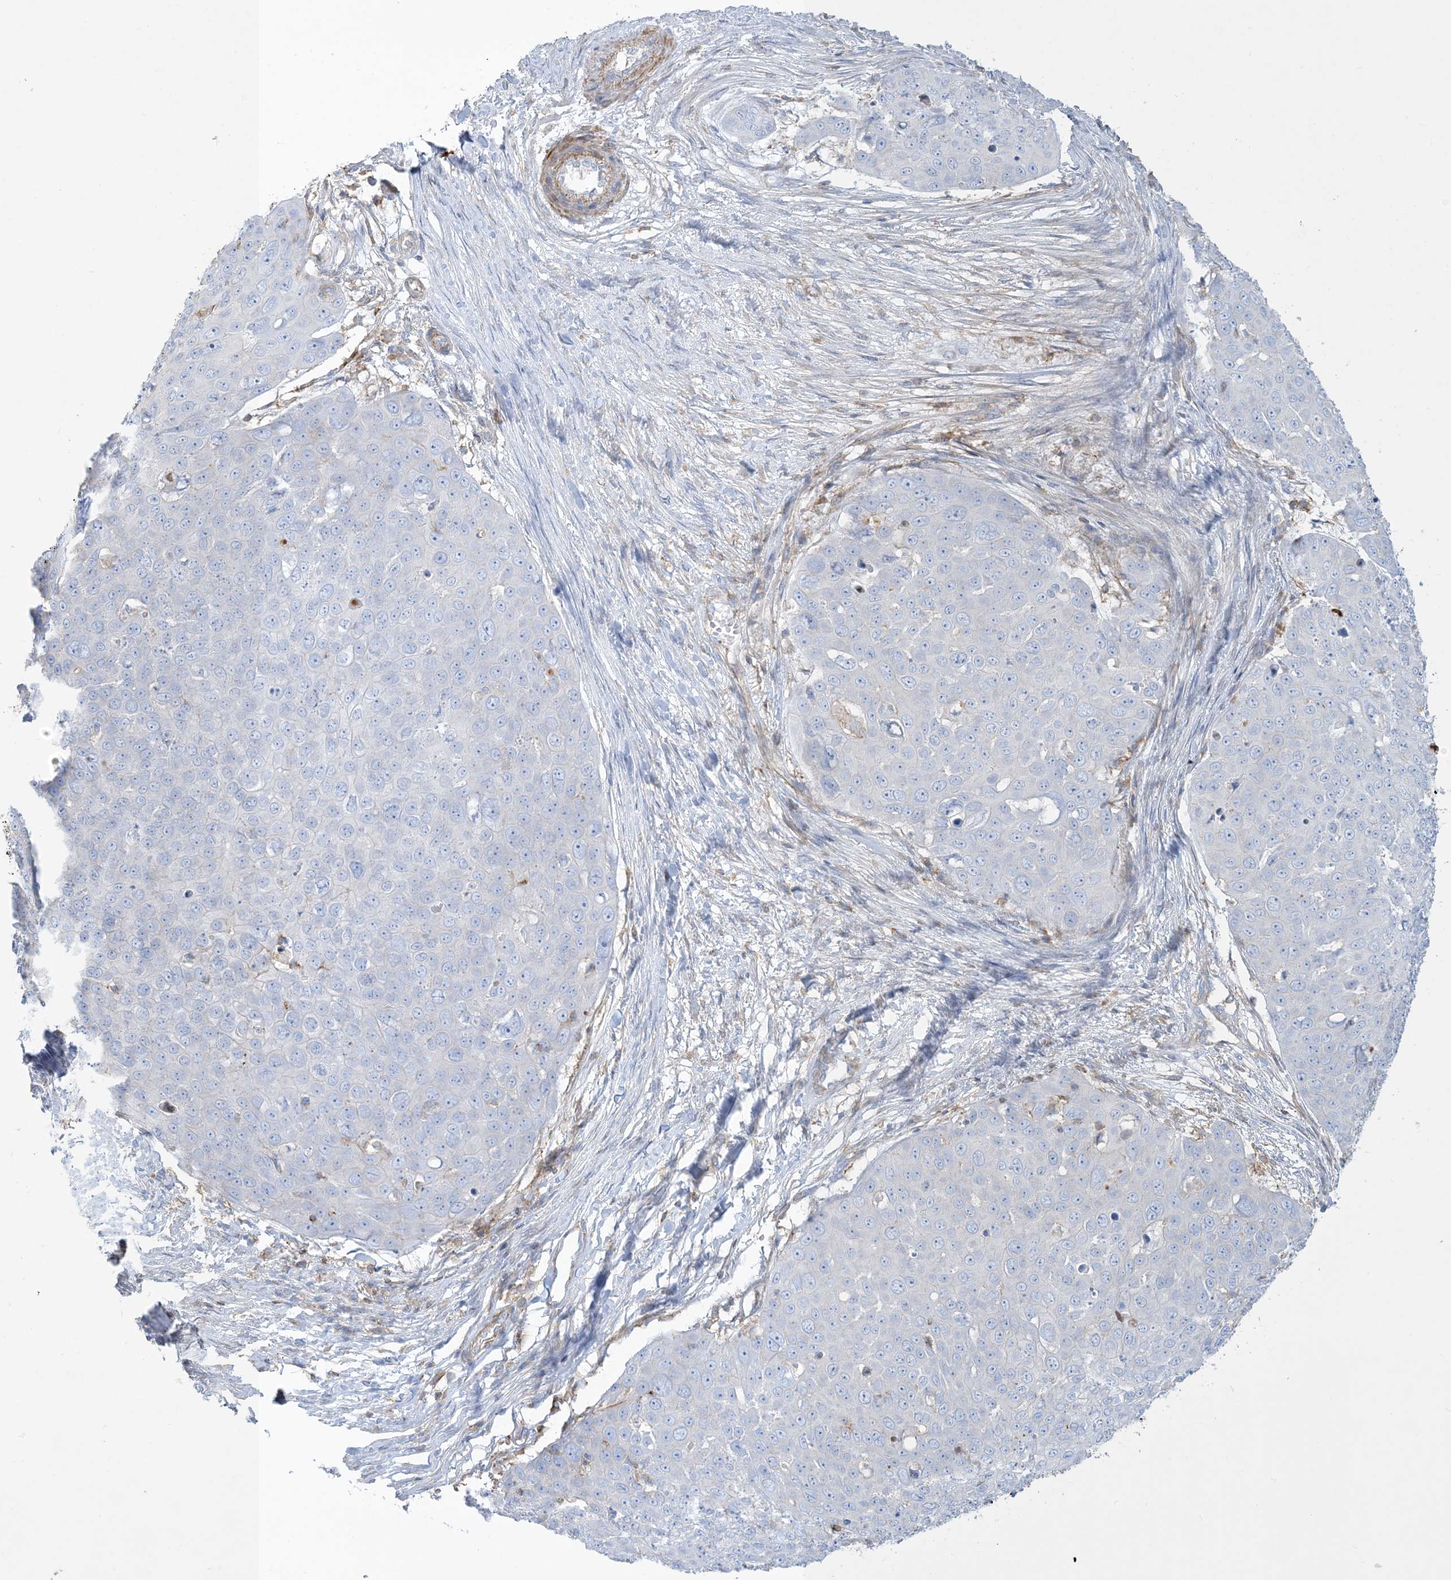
{"staining": {"intensity": "negative", "quantity": "none", "location": "none"}, "tissue": "skin cancer", "cell_type": "Tumor cells", "image_type": "cancer", "snomed": [{"axis": "morphology", "description": "Squamous cell carcinoma, NOS"}, {"axis": "topography", "description": "Skin"}], "caption": "This is a histopathology image of IHC staining of skin cancer, which shows no positivity in tumor cells. (DAB (3,3'-diaminobenzidine) immunohistochemistry (IHC), high magnification).", "gene": "GTF3C2", "patient": {"sex": "male", "age": 71}}